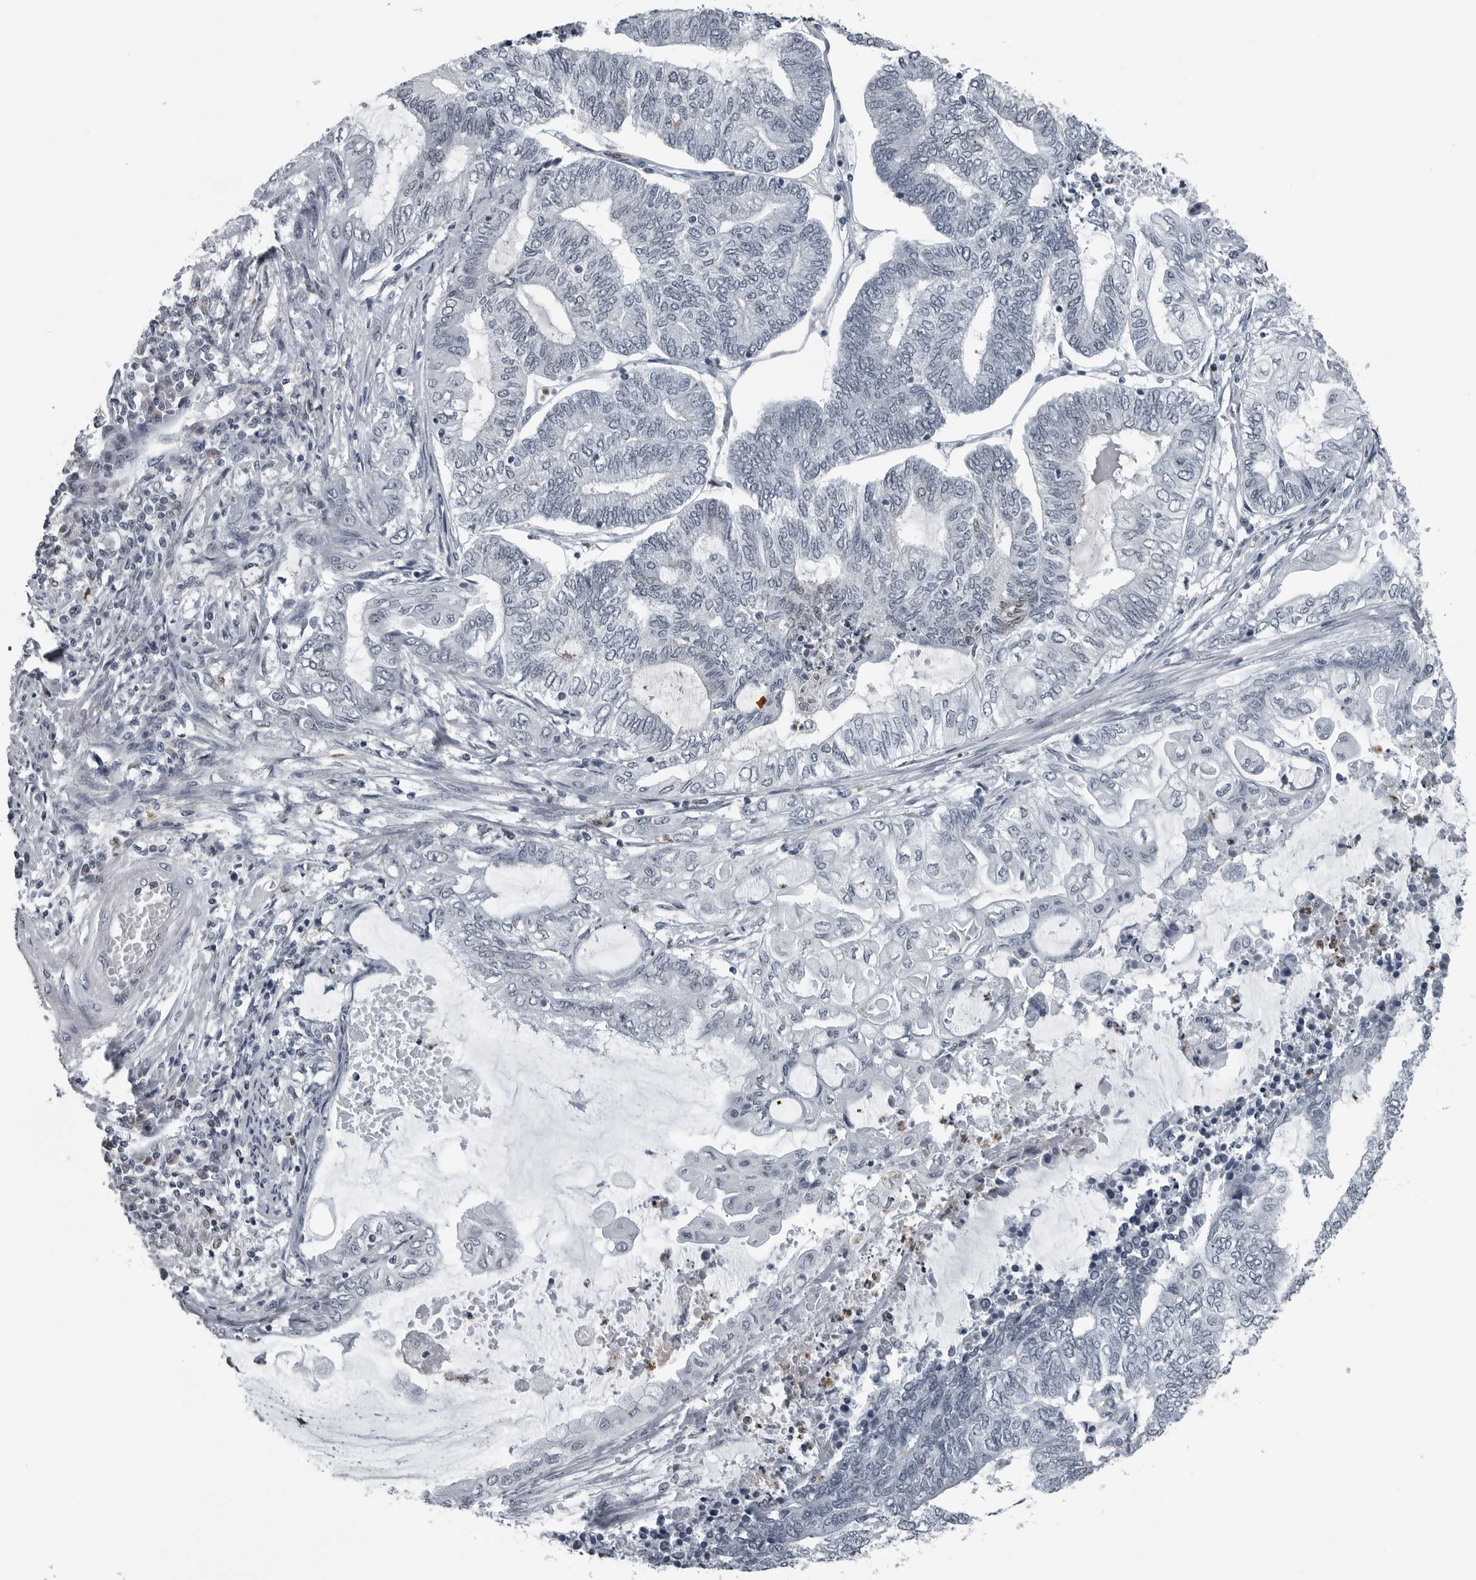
{"staining": {"intensity": "negative", "quantity": "none", "location": "none"}, "tissue": "endometrial cancer", "cell_type": "Tumor cells", "image_type": "cancer", "snomed": [{"axis": "morphology", "description": "Adenocarcinoma, NOS"}, {"axis": "topography", "description": "Uterus"}, {"axis": "topography", "description": "Endometrium"}], "caption": "Endometrial adenocarcinoma was stained to show a protein in brown. There is no significant expression in tumor cells.", "gene": "AKR1A1", "patient": {"sex": "female", "age": 70}}